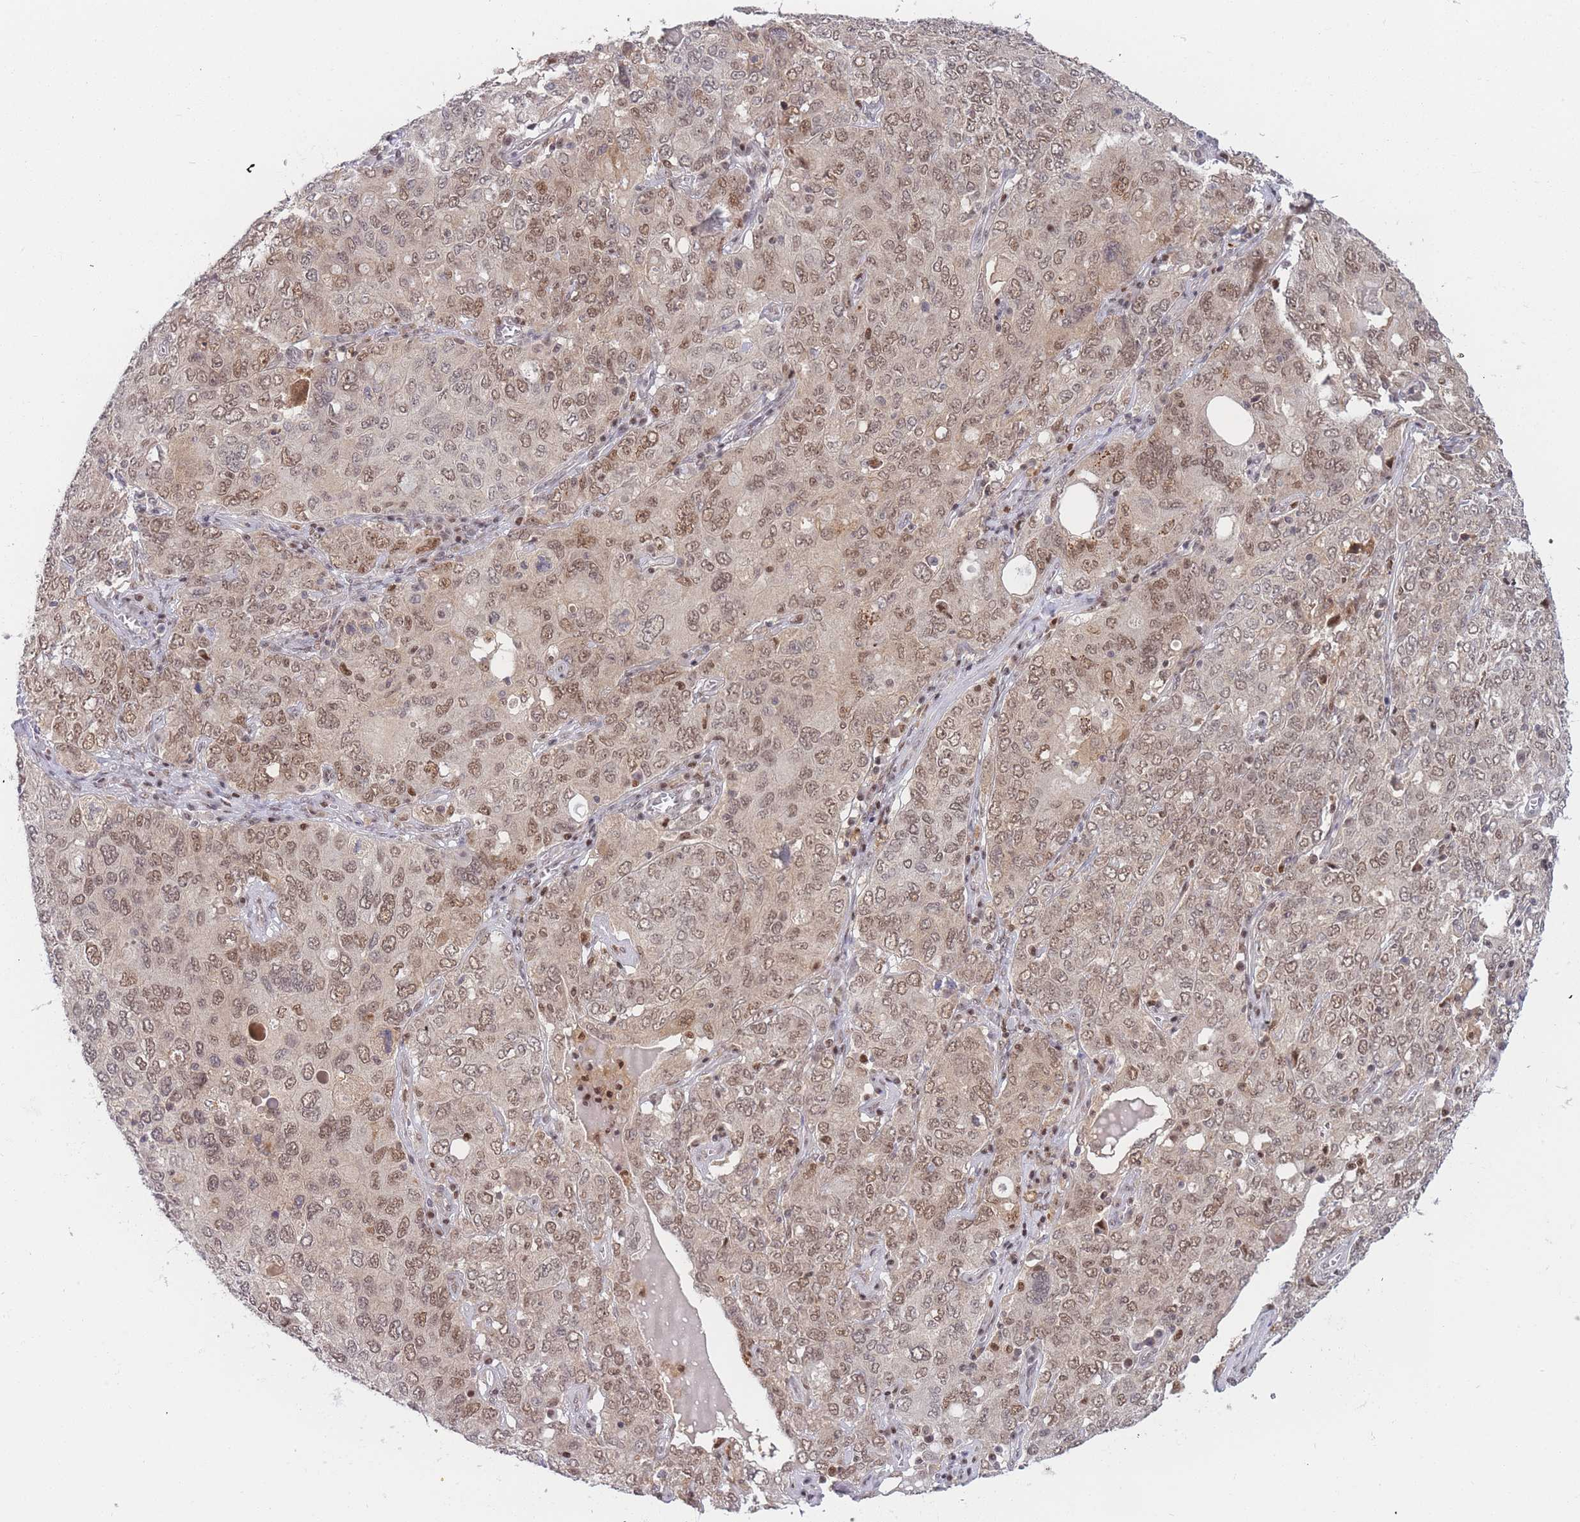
{"staining": {"intensity": "moderate", "quantity": ">75%", "location": "nuclear"}, "tissue": "ovarian cancer", "cell_type": "Tumor cells", "image_type": "cancer", "snomed": [{"axis": "morphology", "description": "Carcinoma, endometroid"}, {"axis": "topography", "description": "Ovary"}], "caption": "A high-resolution histopathology image shows IHC staining of ovarian cancer (endometroid carcinoma), which shows moderate nuclear expression in about >75% of tumor cells. The staining was performed using DAB (3,3'-diaminobenzidine), with brown indicating positive protein expression. Nuclei are stained blue with hematoxylin.", "gene": "DEAF1", "patient": {"sex": "female", "age": 62}}